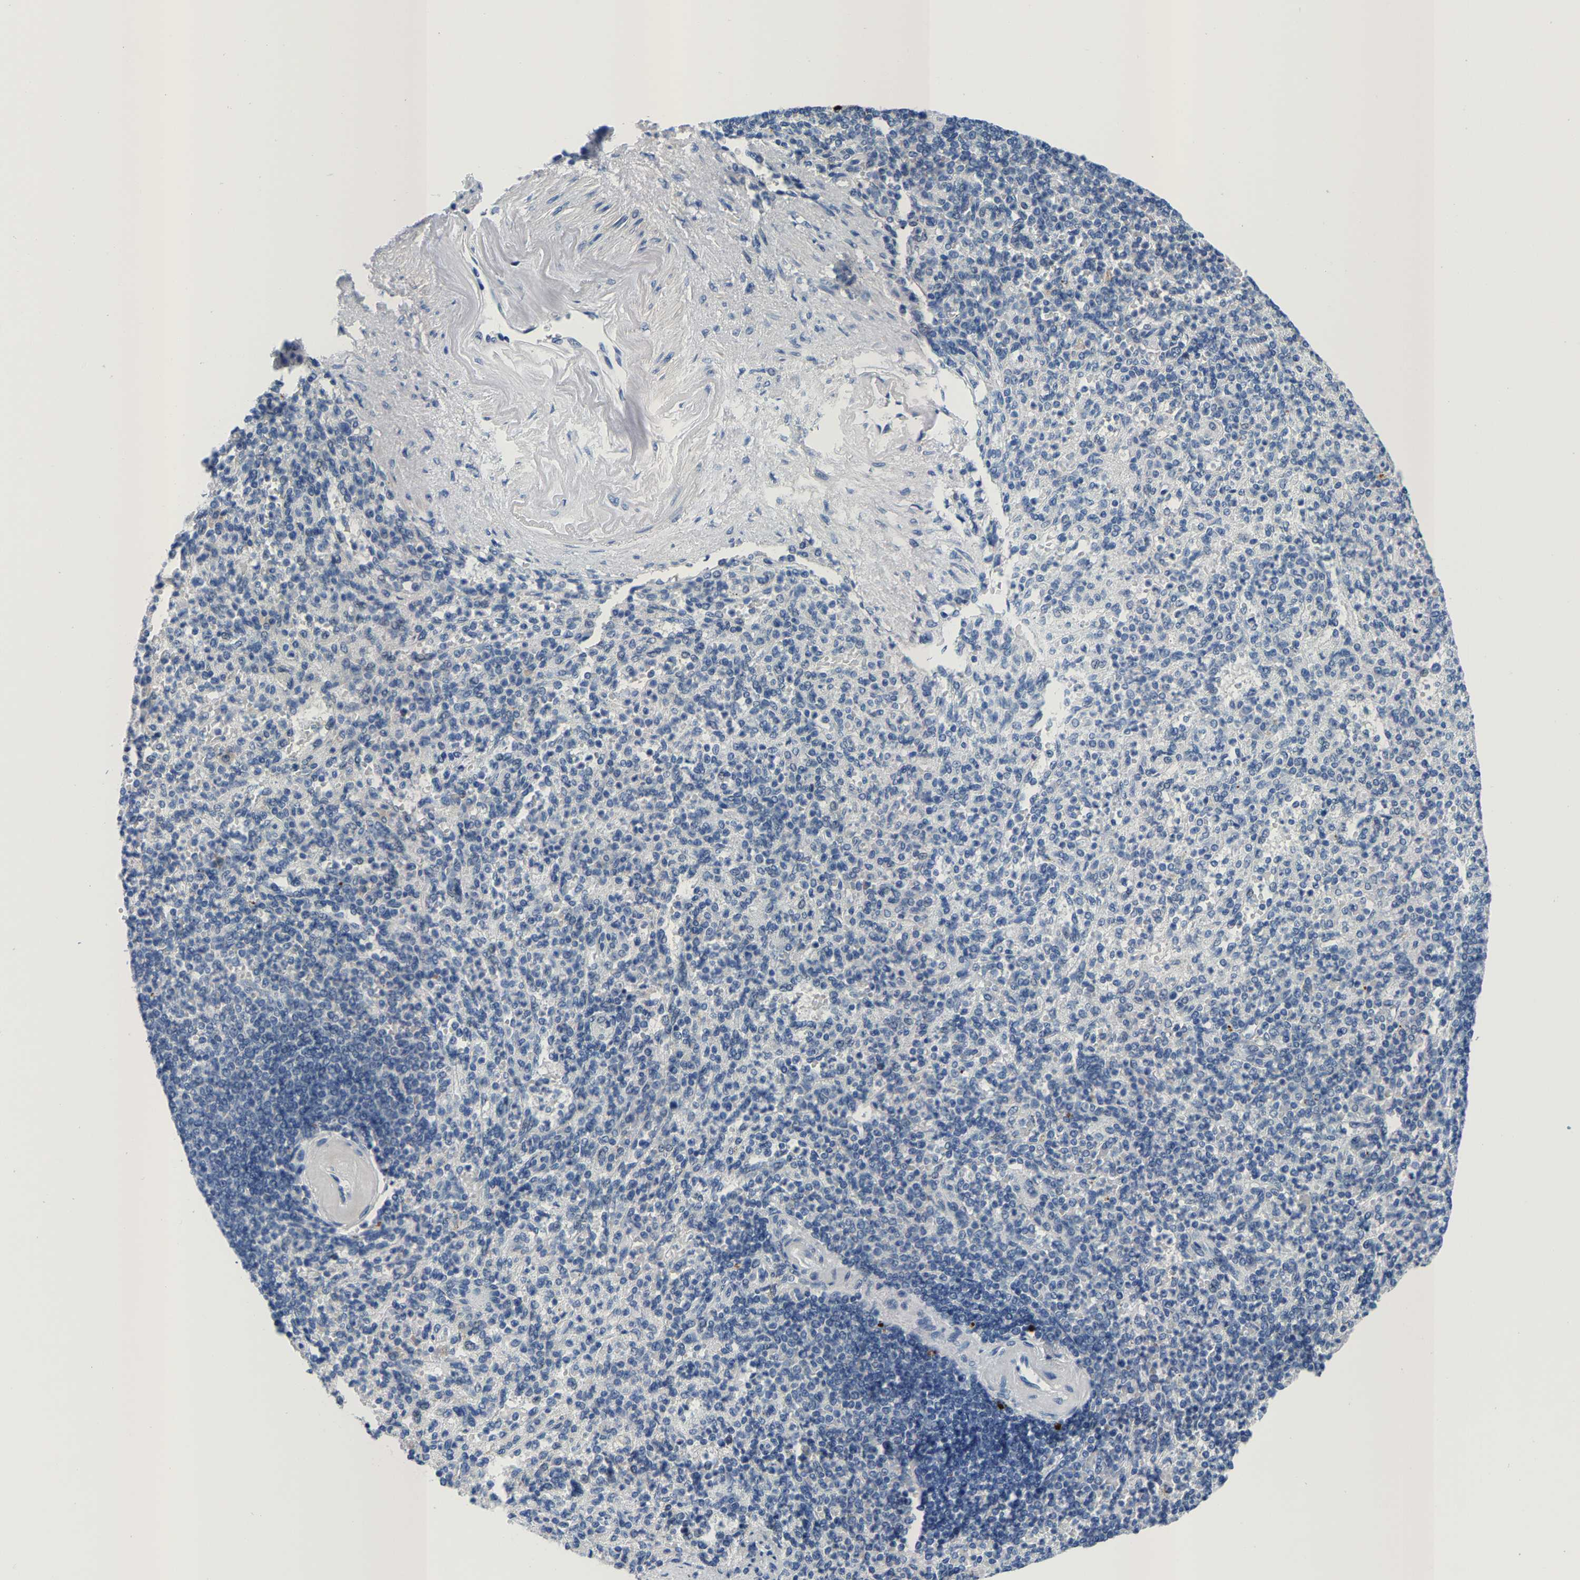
{"staining": {"intensity": "weak", "quantity": "<25%", "location": "cytoplasmic/membranous"}, "tissue": "spleen", "cell_type": "Cells in red pulp", "image_type": "normal", "snomed": [{"axis": "morphology", "description": "Normal tissue, NOS"}, {"axis": "topography", "description": "Spleen"}], "caption": "Immunohistochemical staining of benign spleen reveals no significant expression in cells in red pulp.", "gene": "KLHL1", "patient": {"sex": "female", "age": 74}}